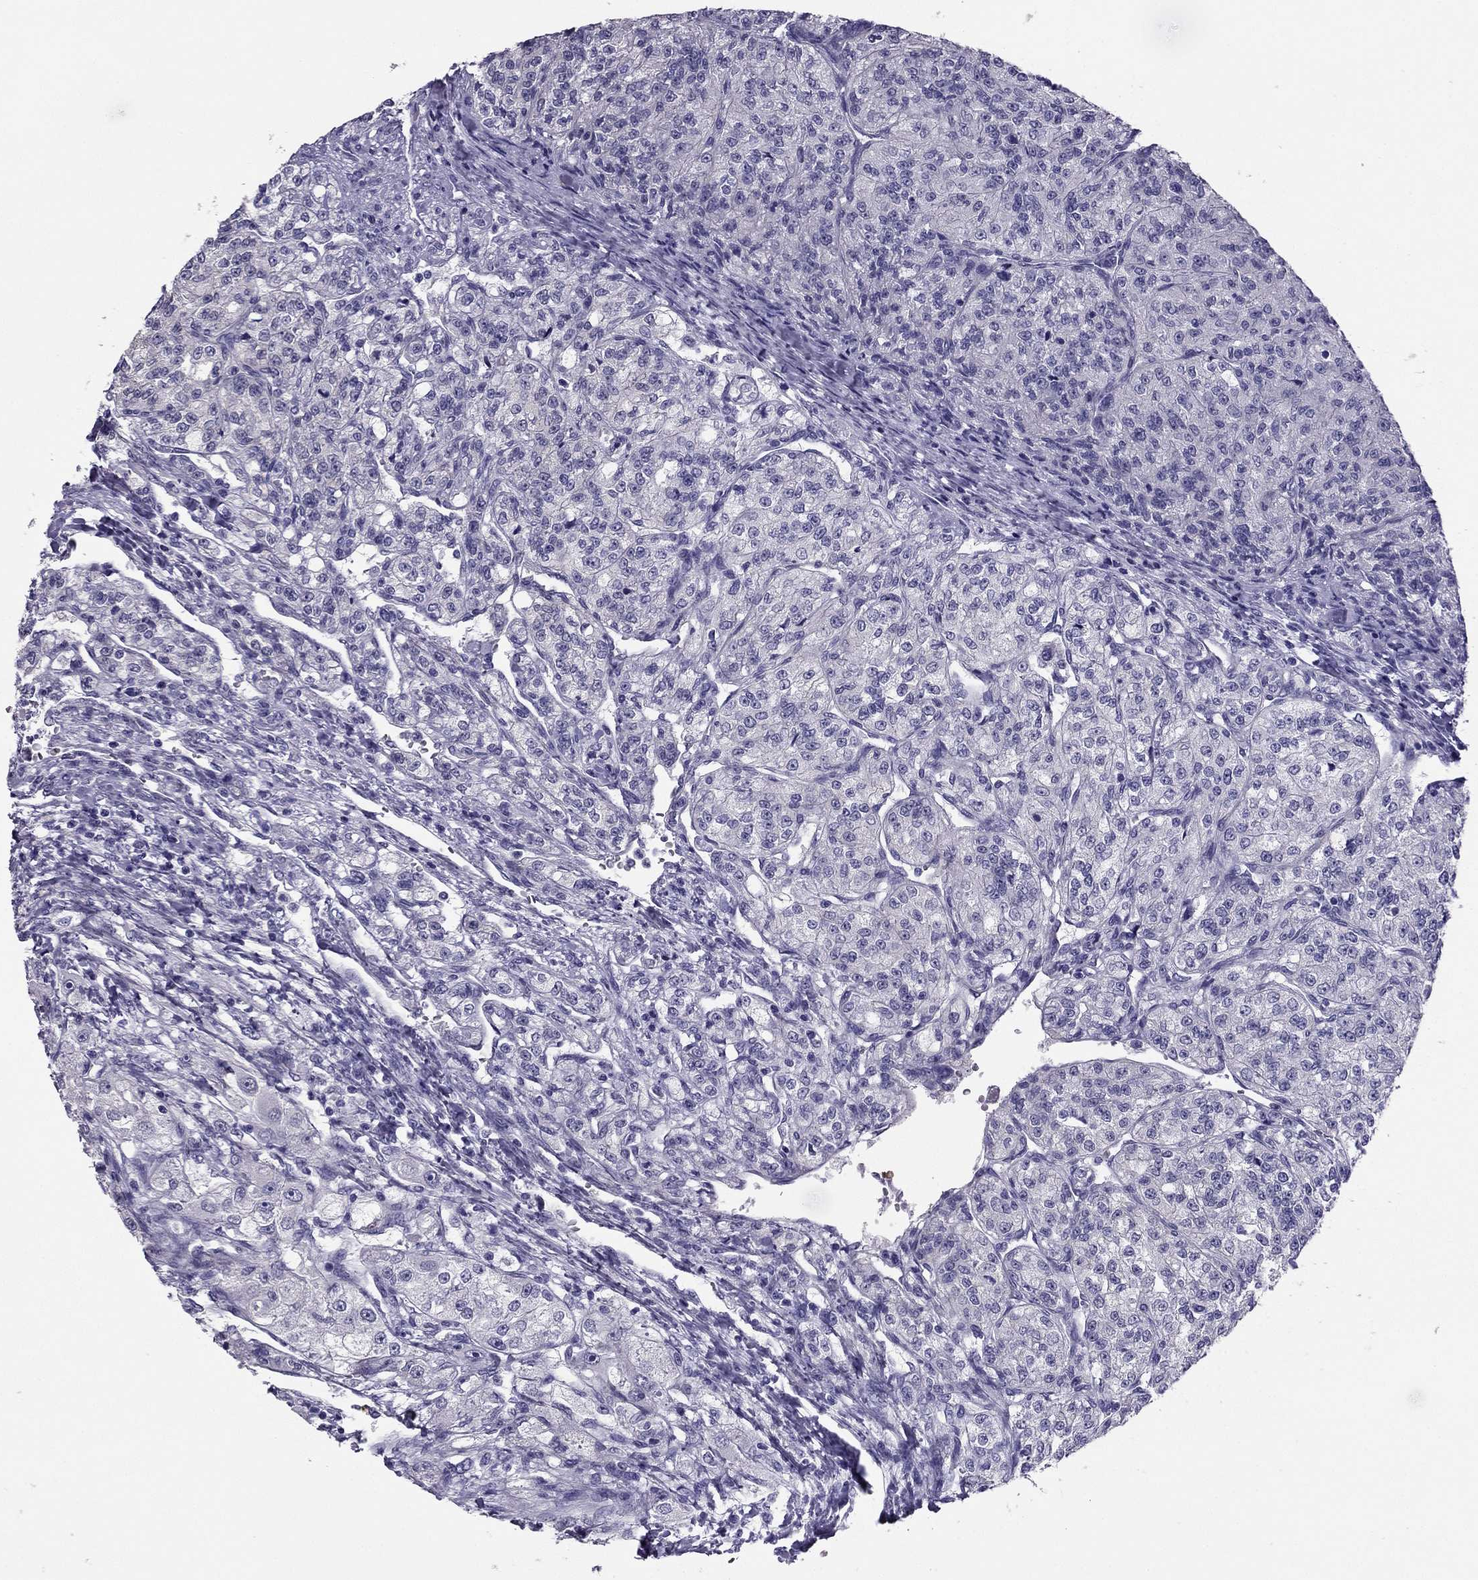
{"staining": {"intensity": "negative", "quantity": "none", "location": "none"}, "tissue": "renal cancer", "cell_type": "Tumor cells", "image_type": "cancer", "snomed": [{"axis": "morphology", "description": "Adenocarcinoma, NOS"}, {"axis": "topography", "description": "Kidney"}], "caption": "Human renal cancer (adenocarcinoma) stained for a protein using immunohistochemistry (IHC) shows no positivity in tumor cells.", "gene": "PDE6A", "patient": {"sex": "female", "age": 63}}